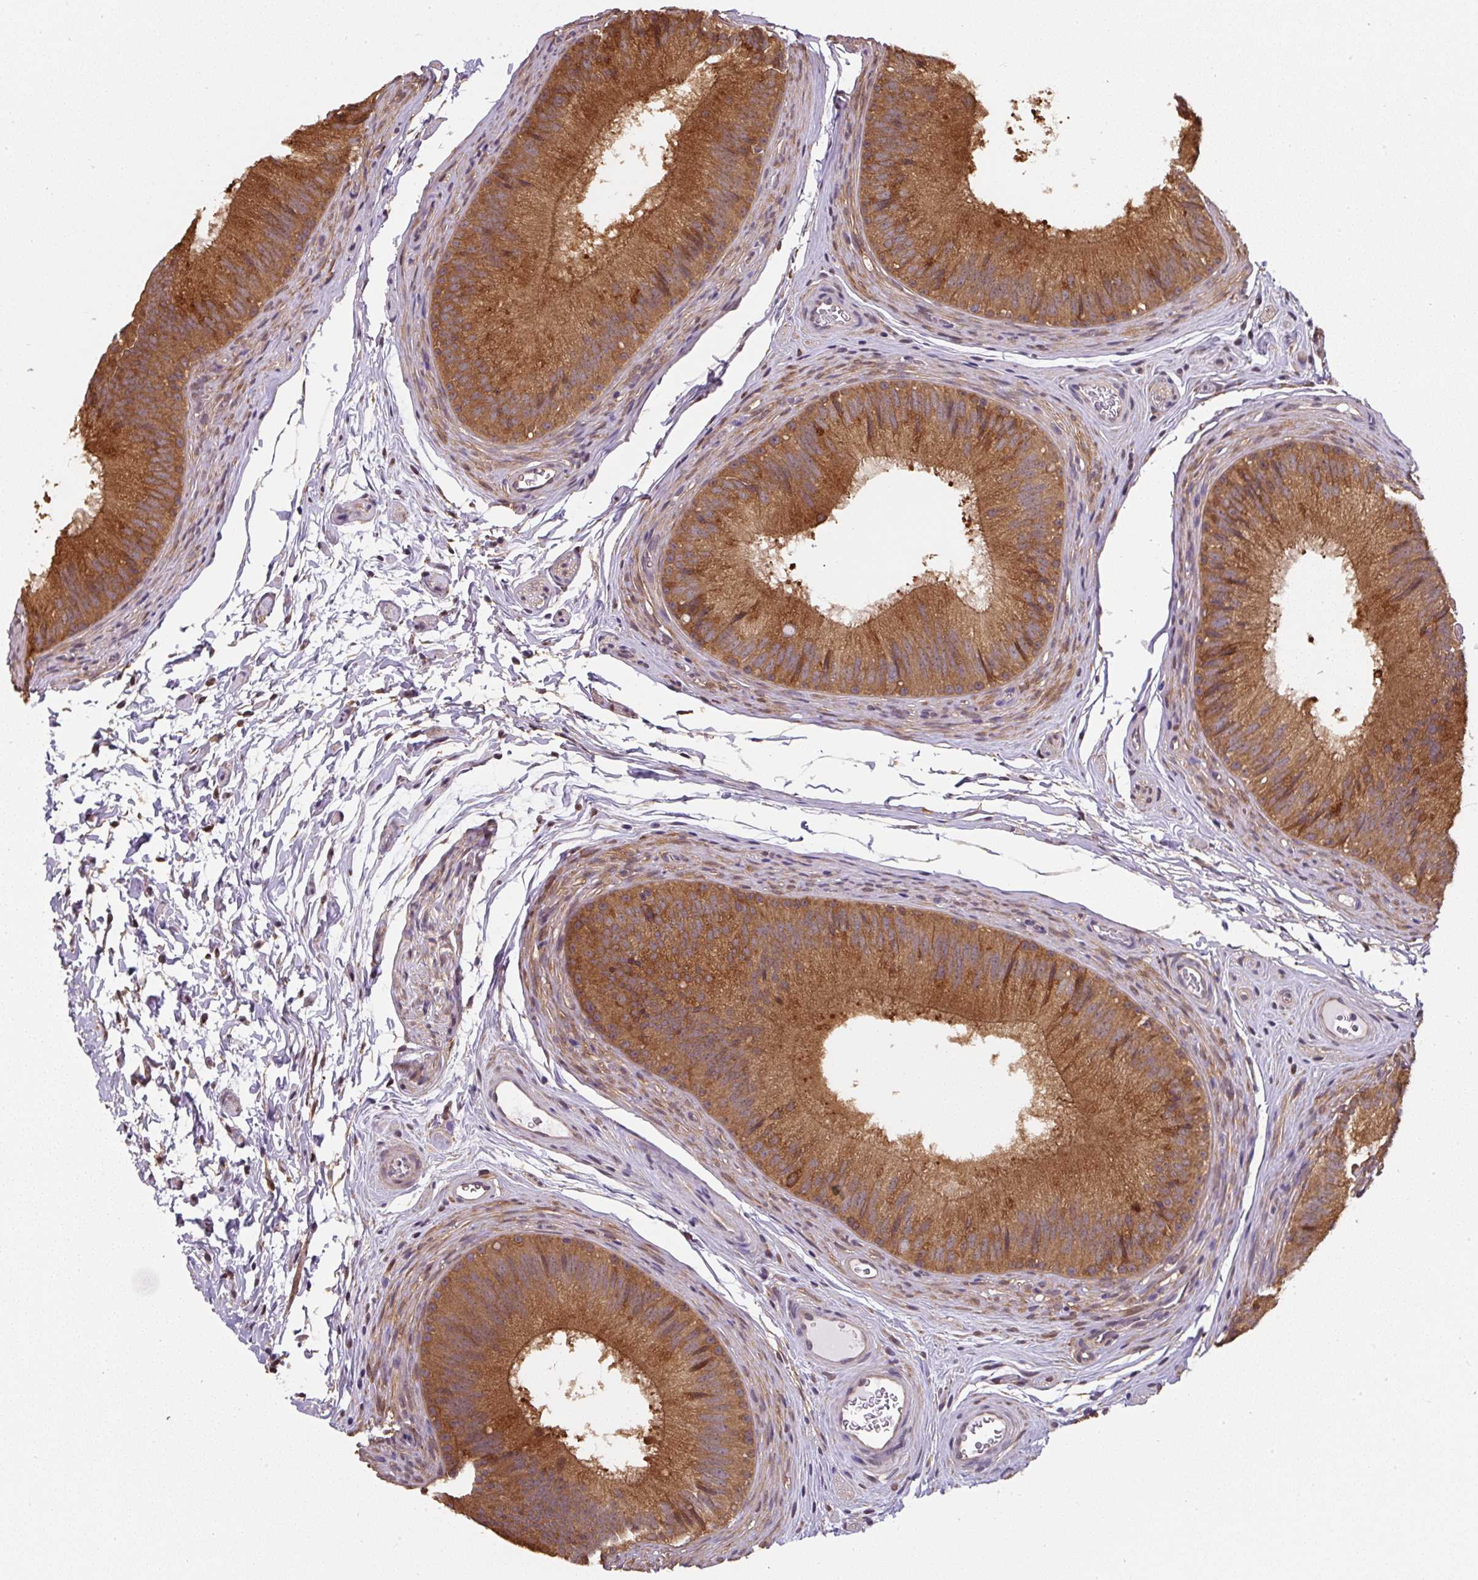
{"staining": {"intensity": "moderate", "quantity": ">75%", "location": "cytoplasmic/membranous"}, "tissue": "epididymis", "cell_type": "Glandular cells", "image_type": "normal", "snomed": [{"axis": "morphology", "description": "Normal tissue, NOS"}, {"axis": "topography", "description": "Epididymis"}], "caption": "Benign epididymis was stained to show a protein in brown. There is medium levels of moderate cytoplasmic/membranous positivity in approximately >75% of glandular cells. The staining was performed using DAB, with brown indicating positive protein expression. Nuclei are stained blue with hematoxylin.", "gene": "ST13", "patient": {"sex": "male", "age": 24}}